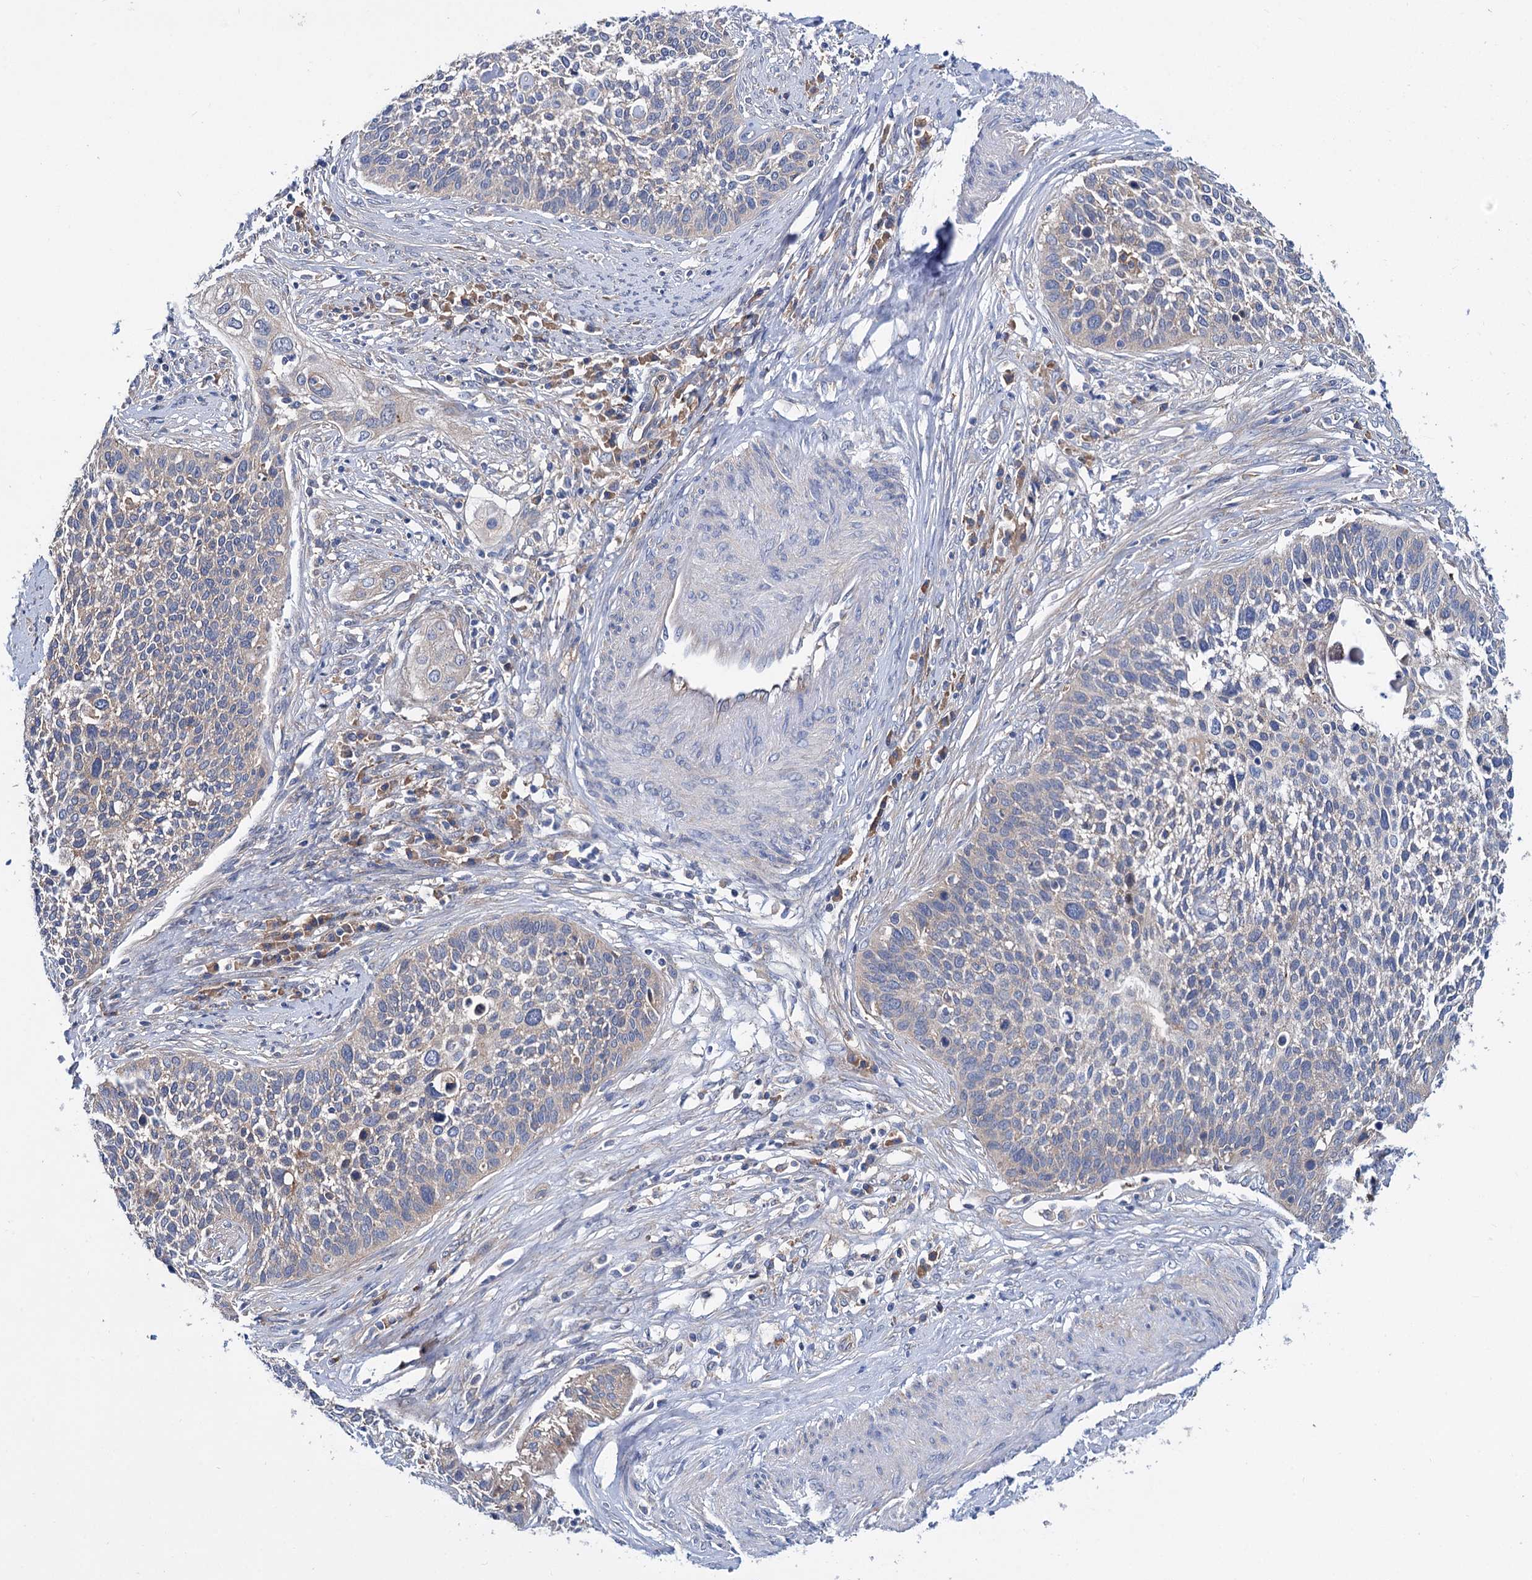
{"staining": {"intensity": "negative", "quantity": "none", "location": "none"}, "tissue": "cervical cancer", "cell_type": "Tumor cells", "image_type": "cancer", "snomed": [{"axis": "morphology", "description": "Squamous cell carcinoma, NOS"}, {"axis": "topography", "description": "Cervix"}], "caption": "Immunohistochemistry (IHC) of cervical cancer demonstrates no expression in tumor cells.", "gene": "TRIM55", "patient": {"sex": "female", "age": 34}}